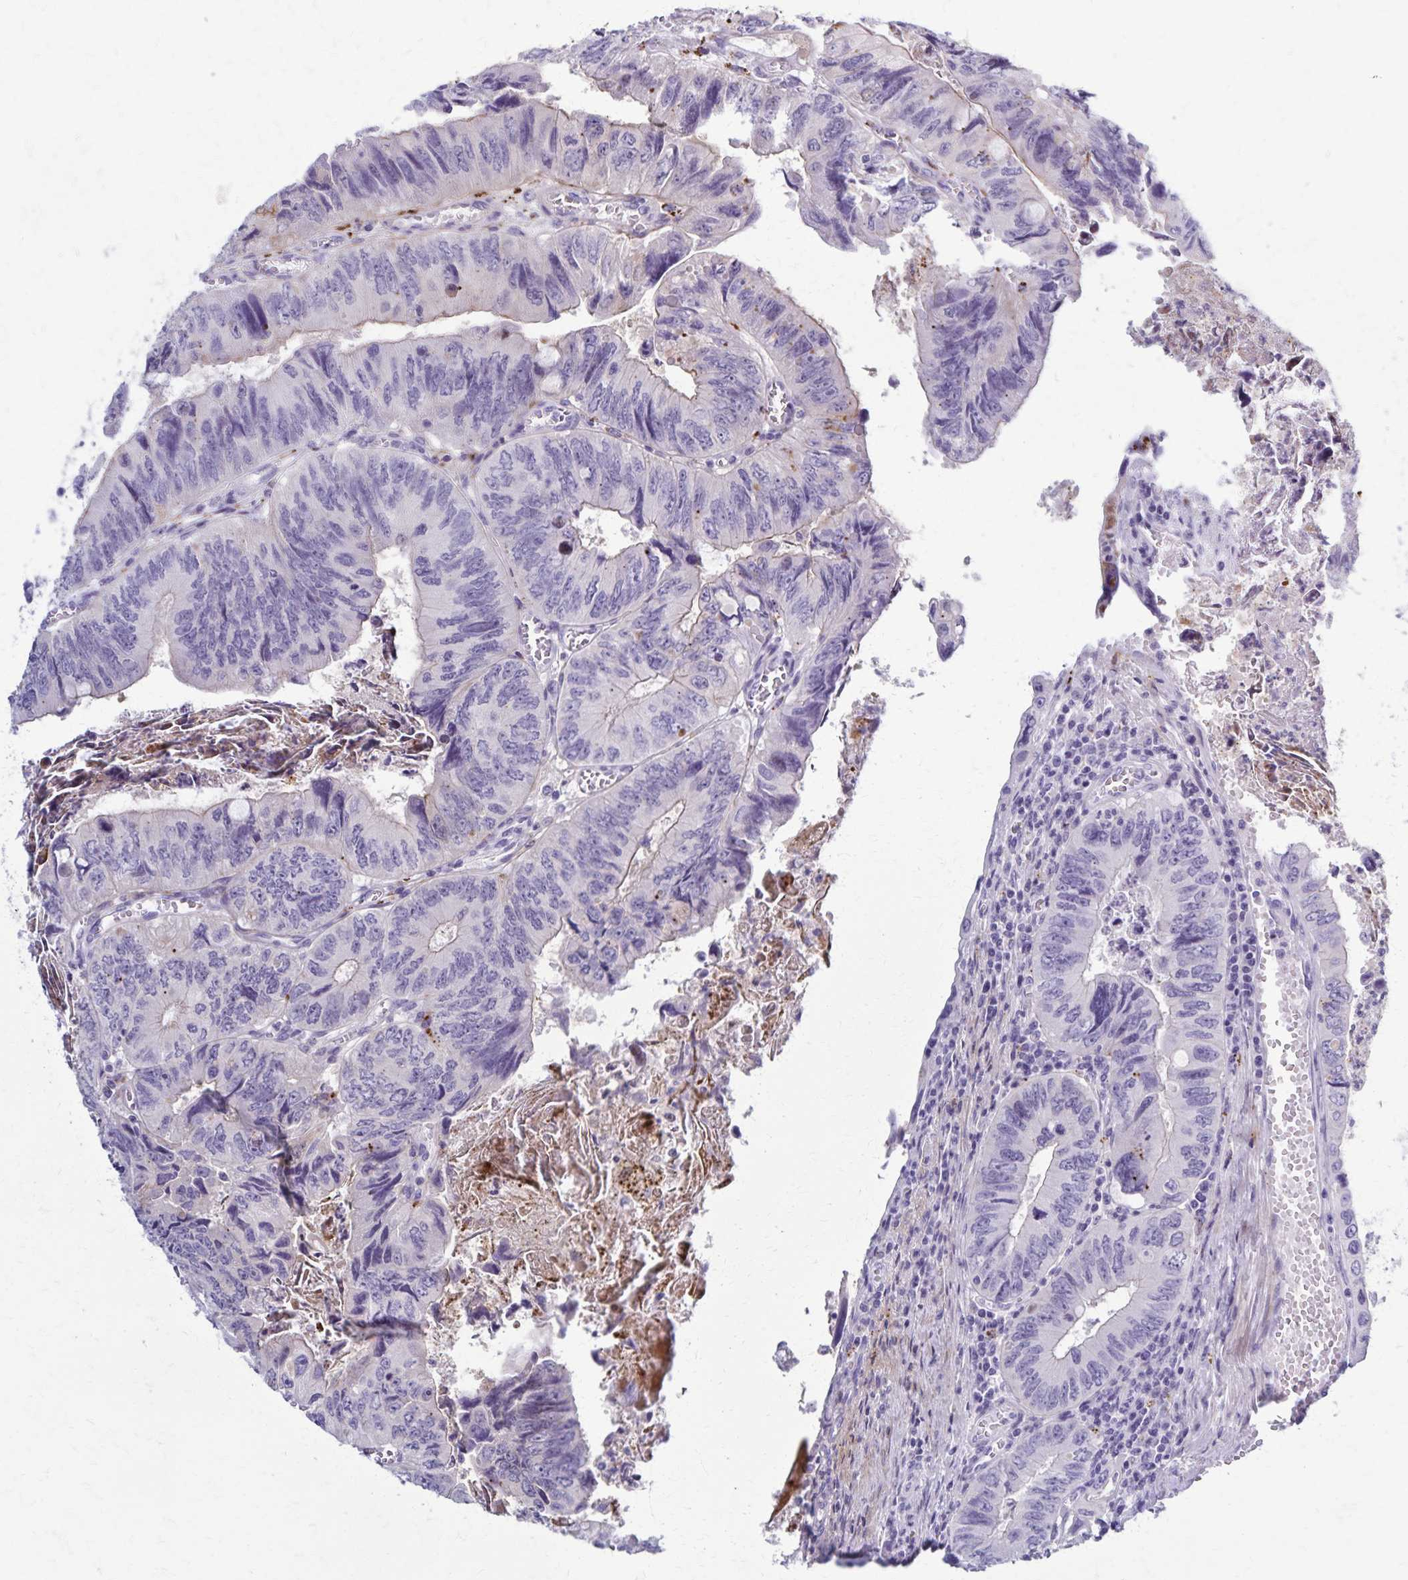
{"staining": {"intensity": "negative", "quantity": "none", "location": "none"}, "tissue": "colorectal cancer", "cell_type": "Tumor cells", "image_type": "cancer", "snomed": [{"axis": "morphology", "description": "Adenocarcinoma, NOS"}, {"axis": "topography", "description": "Colon"}], "caption": "There is no significant expression in tumor cells of colorectal adenocarcinoma. Brightfield microscopy of immunohistochemistry stained with DAB (brown) and hematoxylin (blue), captured at high magnification.", "gene": "TMEM60", "patient": {"sex": "female", "age": 84}}